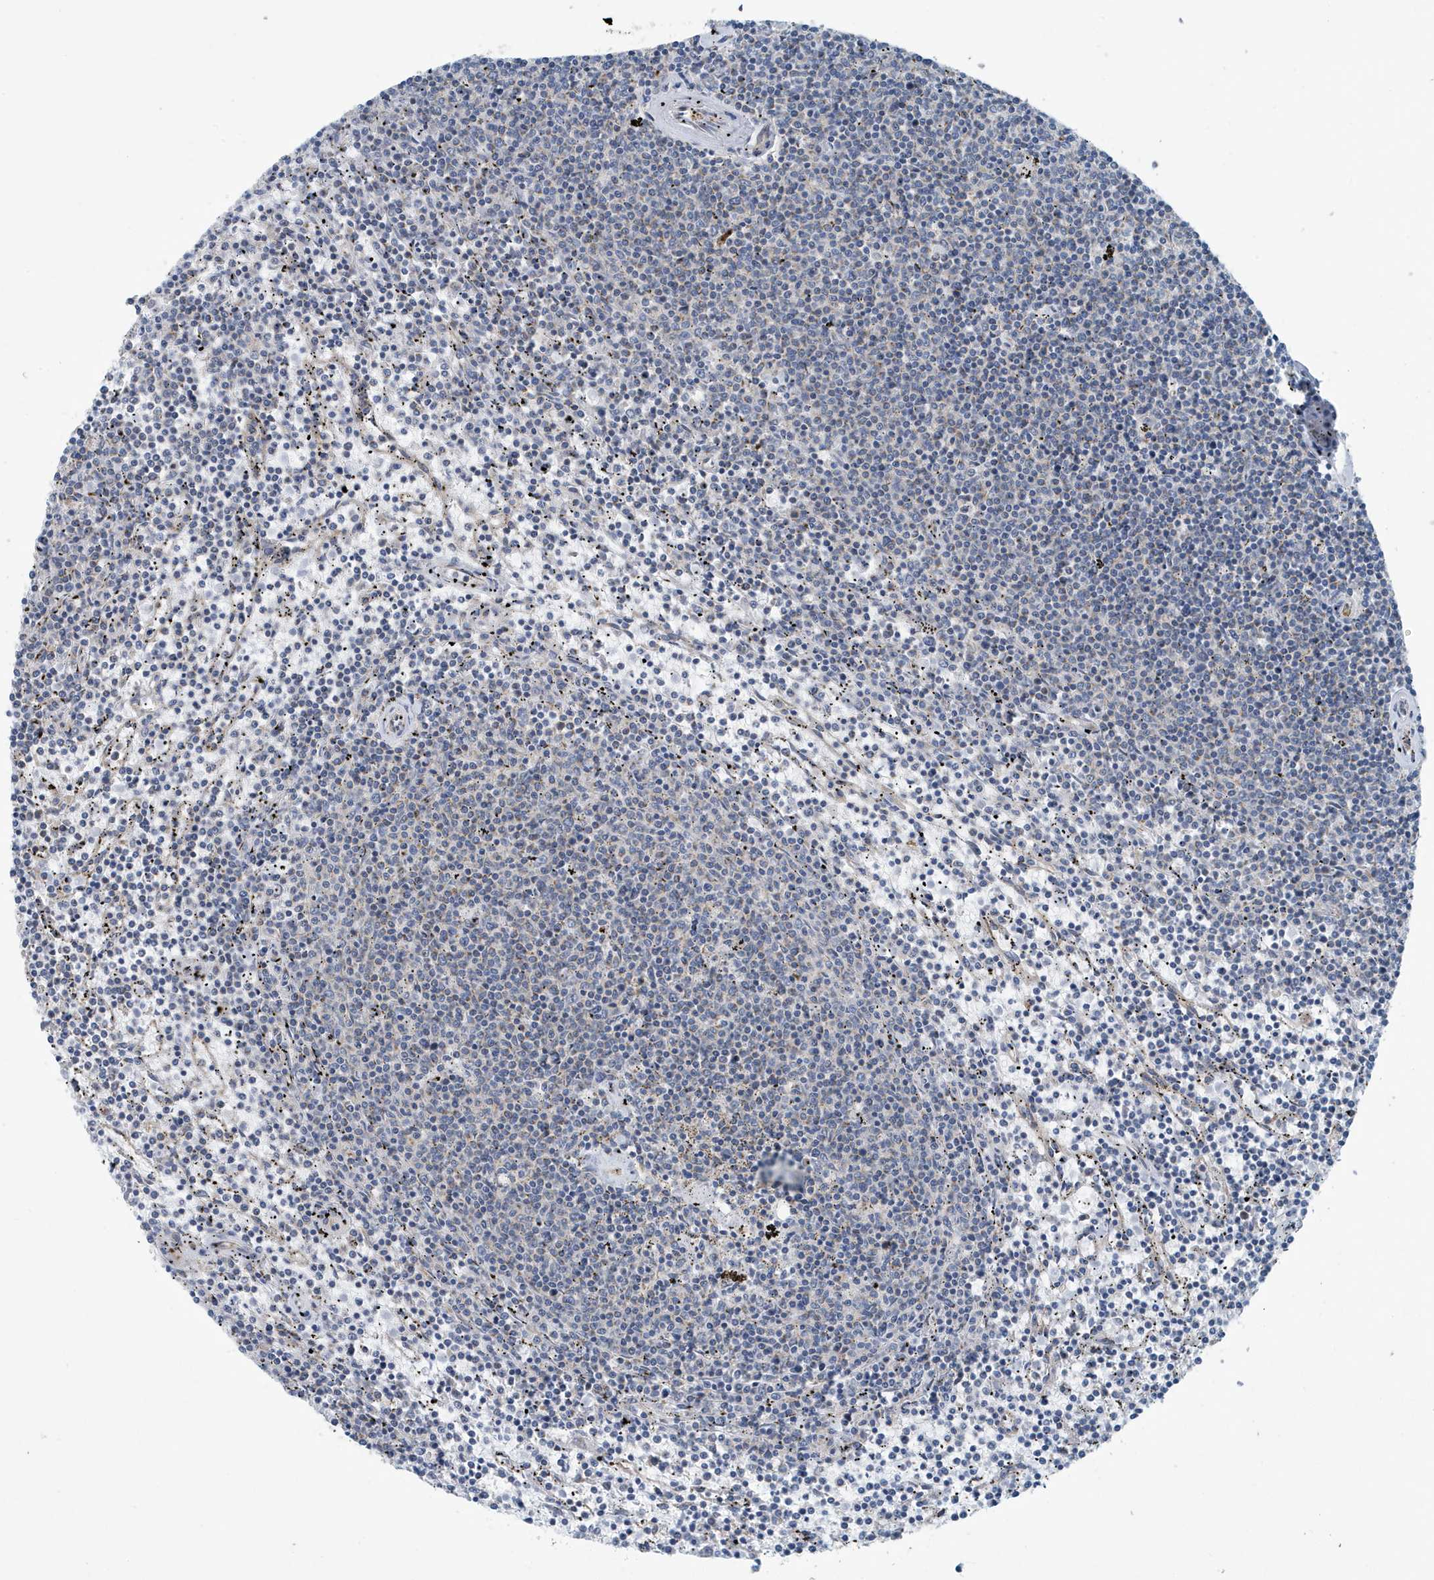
{"staining": {"intensity": "negative", "quantity": "none", "location": "none"}, "tissue": "lymphoma", "cell_type": "Tumor cells", "image_type": "cancer", "snomed": [{"axis": "morphology", "description": "Malignant lymphoma, non-Hodgkin's type, Low grade"}, {"axis": "topography", "description": "Spleen"}], "caption": "IHC of human malignant lymphoma, non-Hodgkin's type (low-grade) demonstrates no expression in tumor cells. (Brightfield microscopy of DAB (3,3'-diaminobenzidine) immunohistochemistry (IHC) at high magnification).", "gene": "PPM1M", "patient": {"sex": "female", "age": 50}}